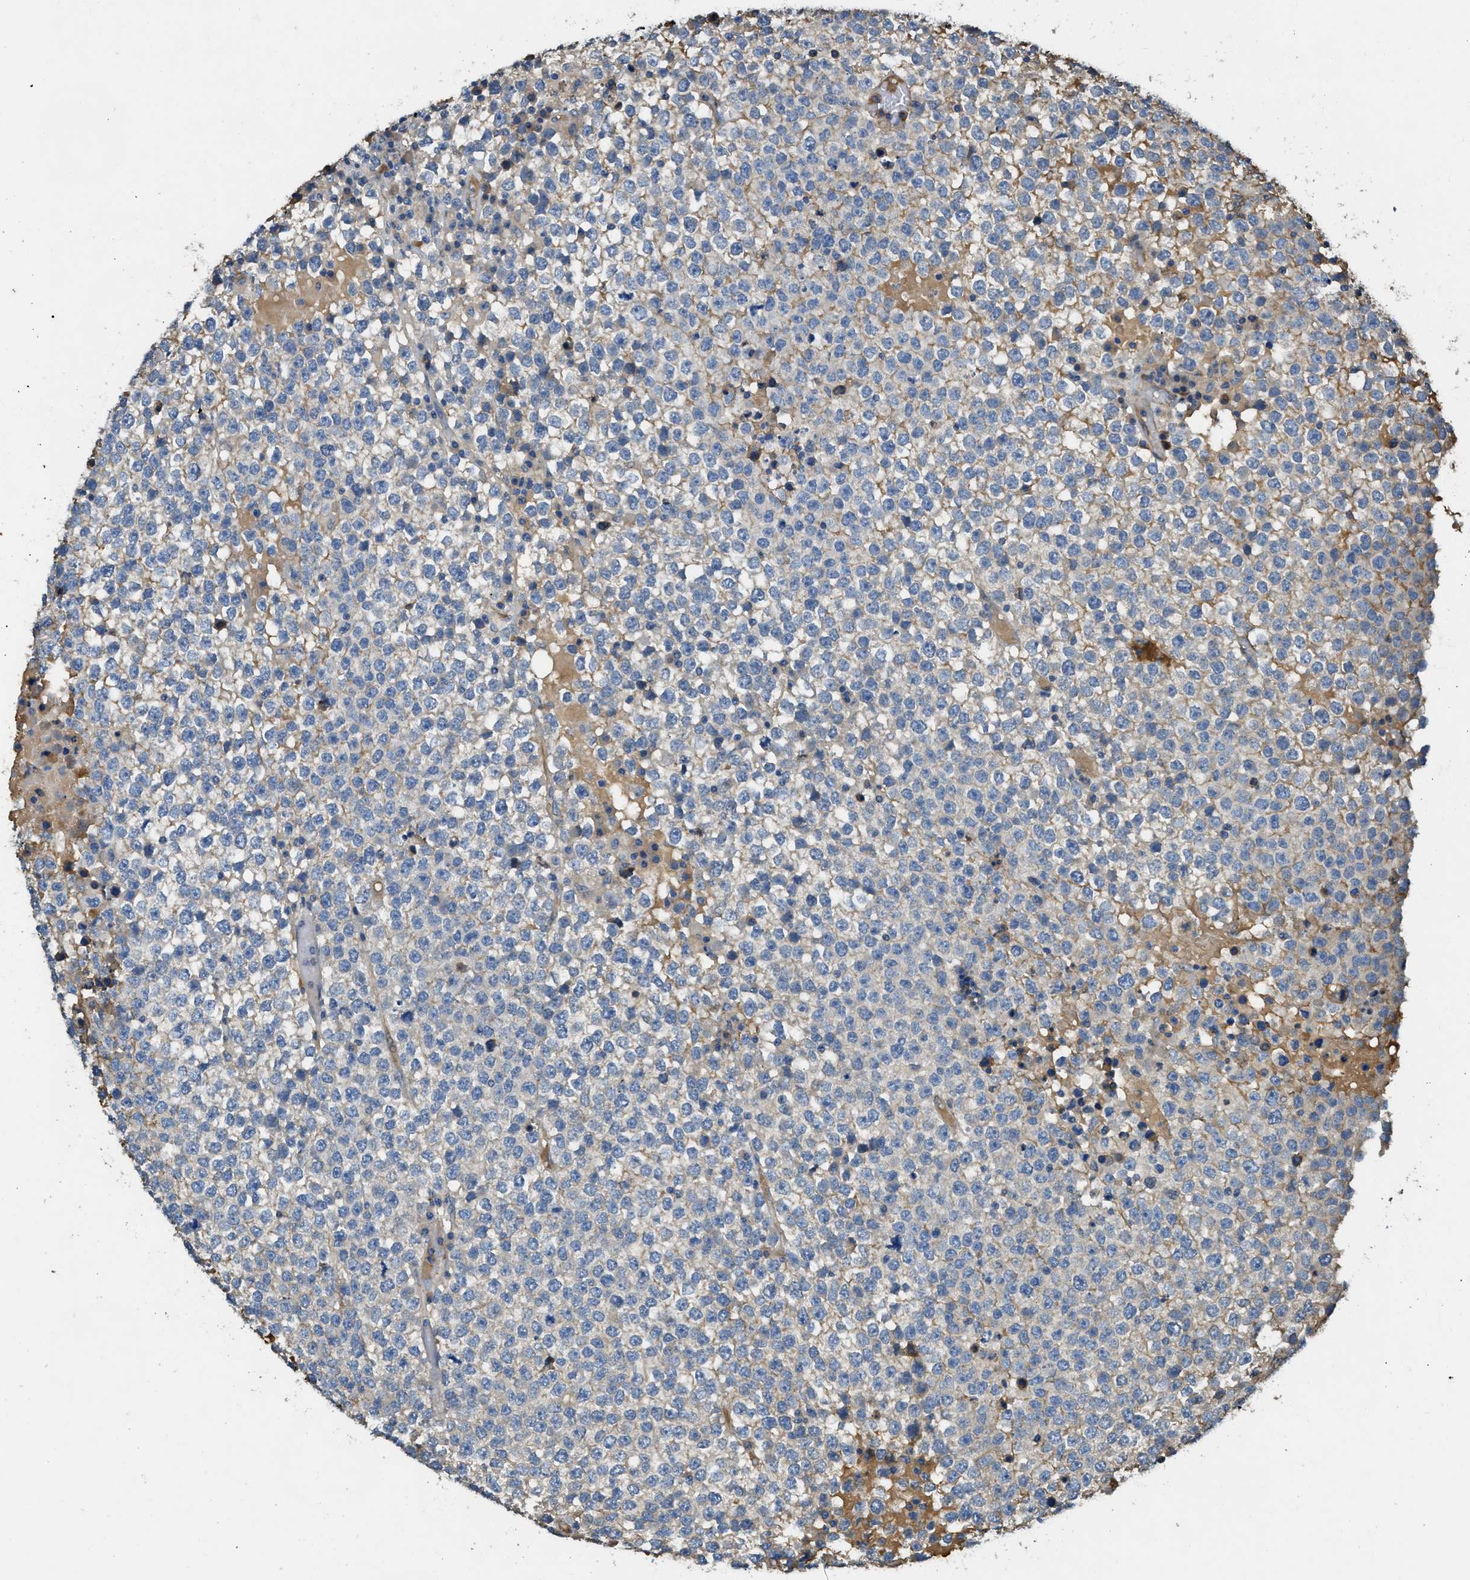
{"staining": {"intensity": "weak", "quantity": "<25%", "location": "cytoplasmic/membranous"}, "tissue": "testis cancer", "cell_type": "Tumor cells", "image_type": "cancer", "snomed": [{"axis": "morphology", "description": "Seminoma, NOS"}, {"axis": "topography", "description": "Testis"}], "caption": "Immunohistochemical staining of human testis cancer (seminoma) shows no significant expression in tumor cells. (DAB (3,3'-diaminobenzidine) immunohistochemistry, high magnification).", "gene": "RIPK2", "patient": {"sex": "male", "age": 65}}